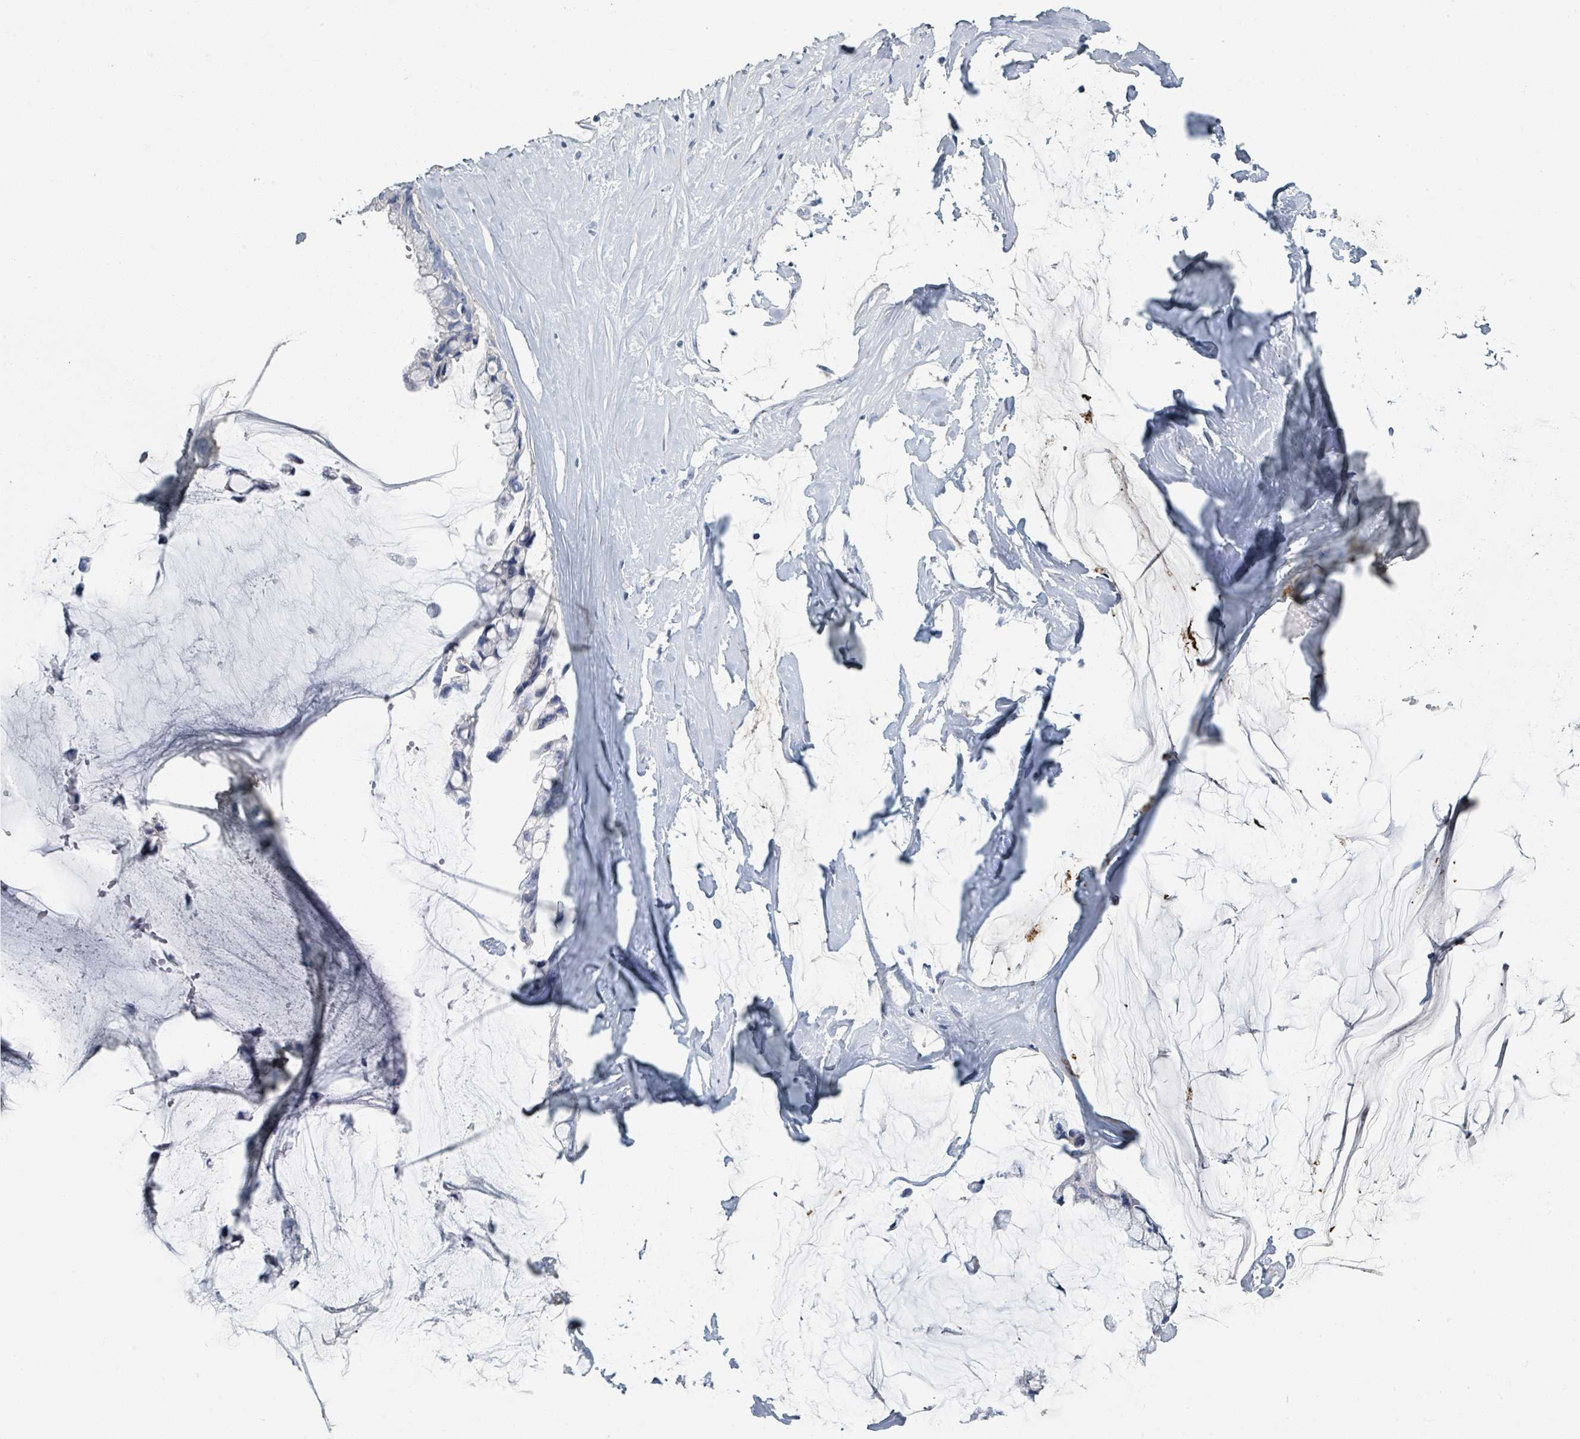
{"staining": {"intensity": "negative", "quantity": "none", "location": "none"}, "tissue": "ovarian cancer", "cell_type": "Tumor cells", "image_type": "cancer", "snomed": [{"axis": "morphology", "description": "Cystadenocarcinoma, mucinous, NOS"}, {"axis": "topography", "description": "Ovary"}], "caption": "Immunohistochemistry (IHC) micrograph of mucinous cystadenocarcinoma (ovarian) stained for a protein (brown), which reveals no expression in tumor cells.", "gene": "RAB33B", "patient": {"sex": "female", "age": 39}}